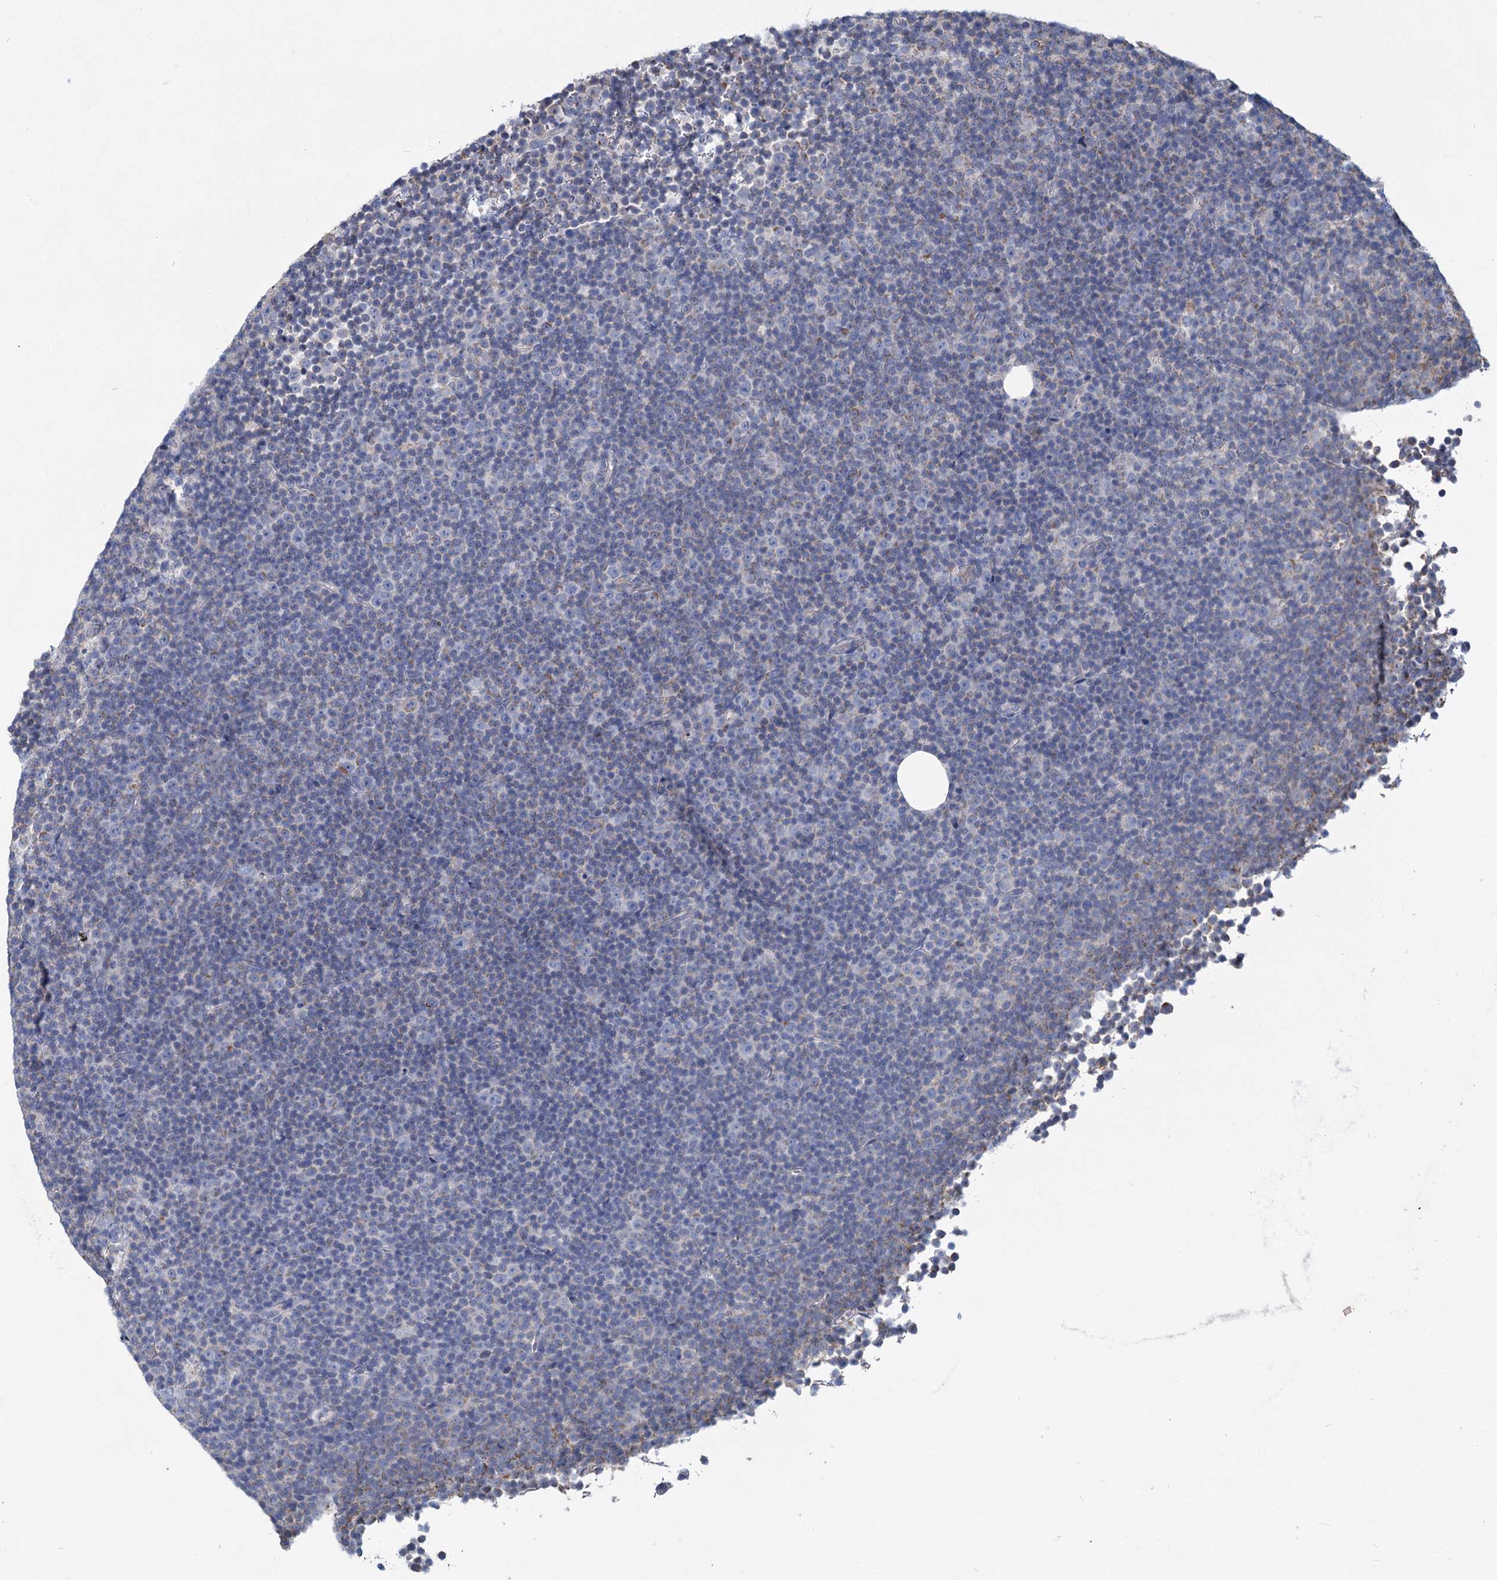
{"staining": {"intensity": "negative", "quantity": "none", "location": "none"}, "tissue": "lymphoma", "cell_type": "Tumor cells", "image_type": "cancer", "snomed": [{"axis": "morphology", "description": "Malignant lymphoma, non-Hodgkin's type, Low grade"}, {"axis": "topography", "description": "Lymph node"}], "caption": "There is no significant staining in tumor cells of malignant lymphoma, non-Hodgkin's type (low-grade).", "gene": "NDUFC2", "patient": {"sex": "female", "age": 67}}